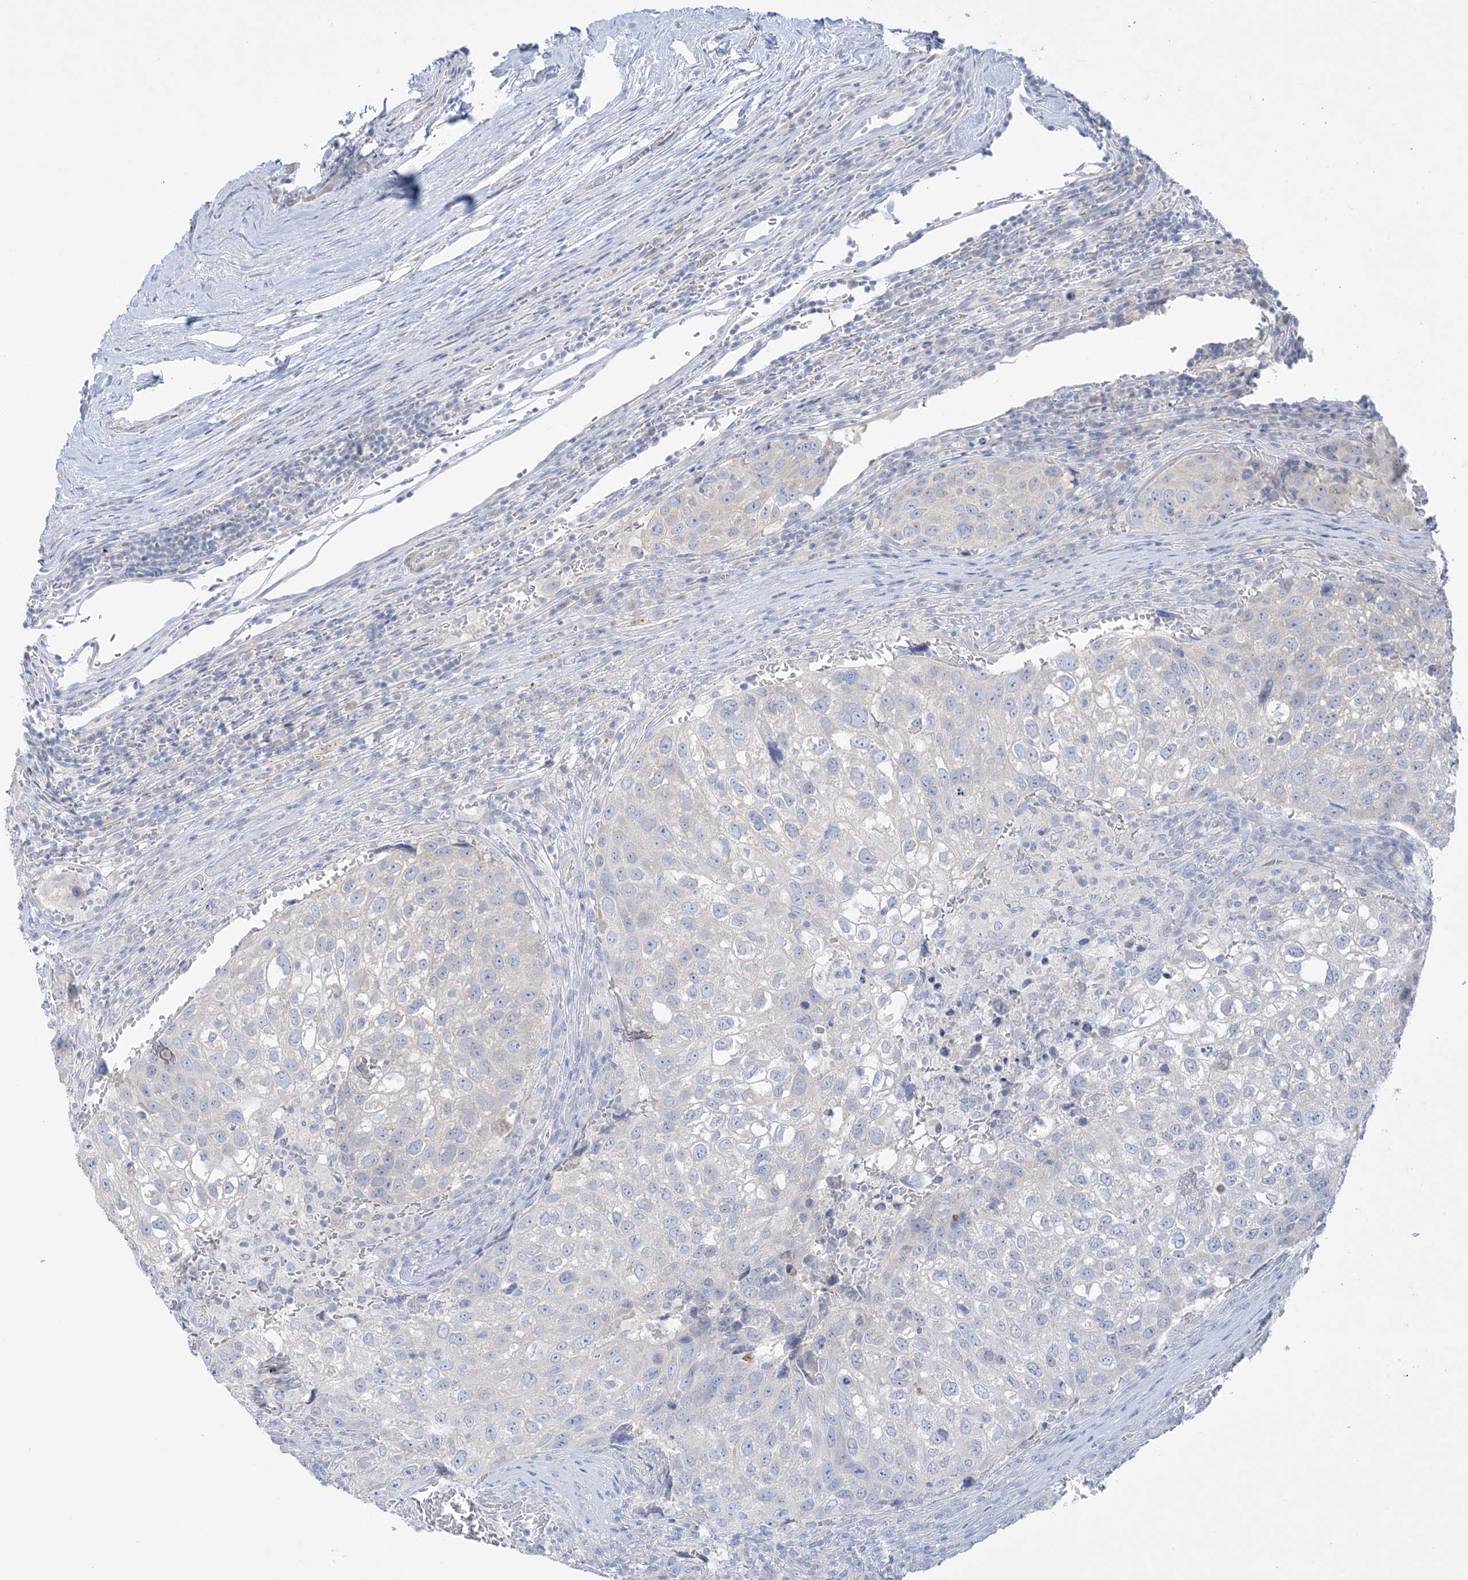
{"staining": {"intensity": "negative", "quantity": "none", "location": "none"}, "tissue": "urothelial cancer", "cell_type": "Tumor cells", "image_type": "cancer", "snomed": [{"axis": "morphology", "description": "Urothelial carcinoma, High grade"}, {"axis": "topography", "description": "Lymph node"}, {"axis": "topography", "description": "Urinary bladder"}], "caption": "Urothelial cancer was stained to show a protein in brown. There is no significant staining in tumor cells.", "gene": "FAM184A", "patient": {"sex": "male", "age": 51}}